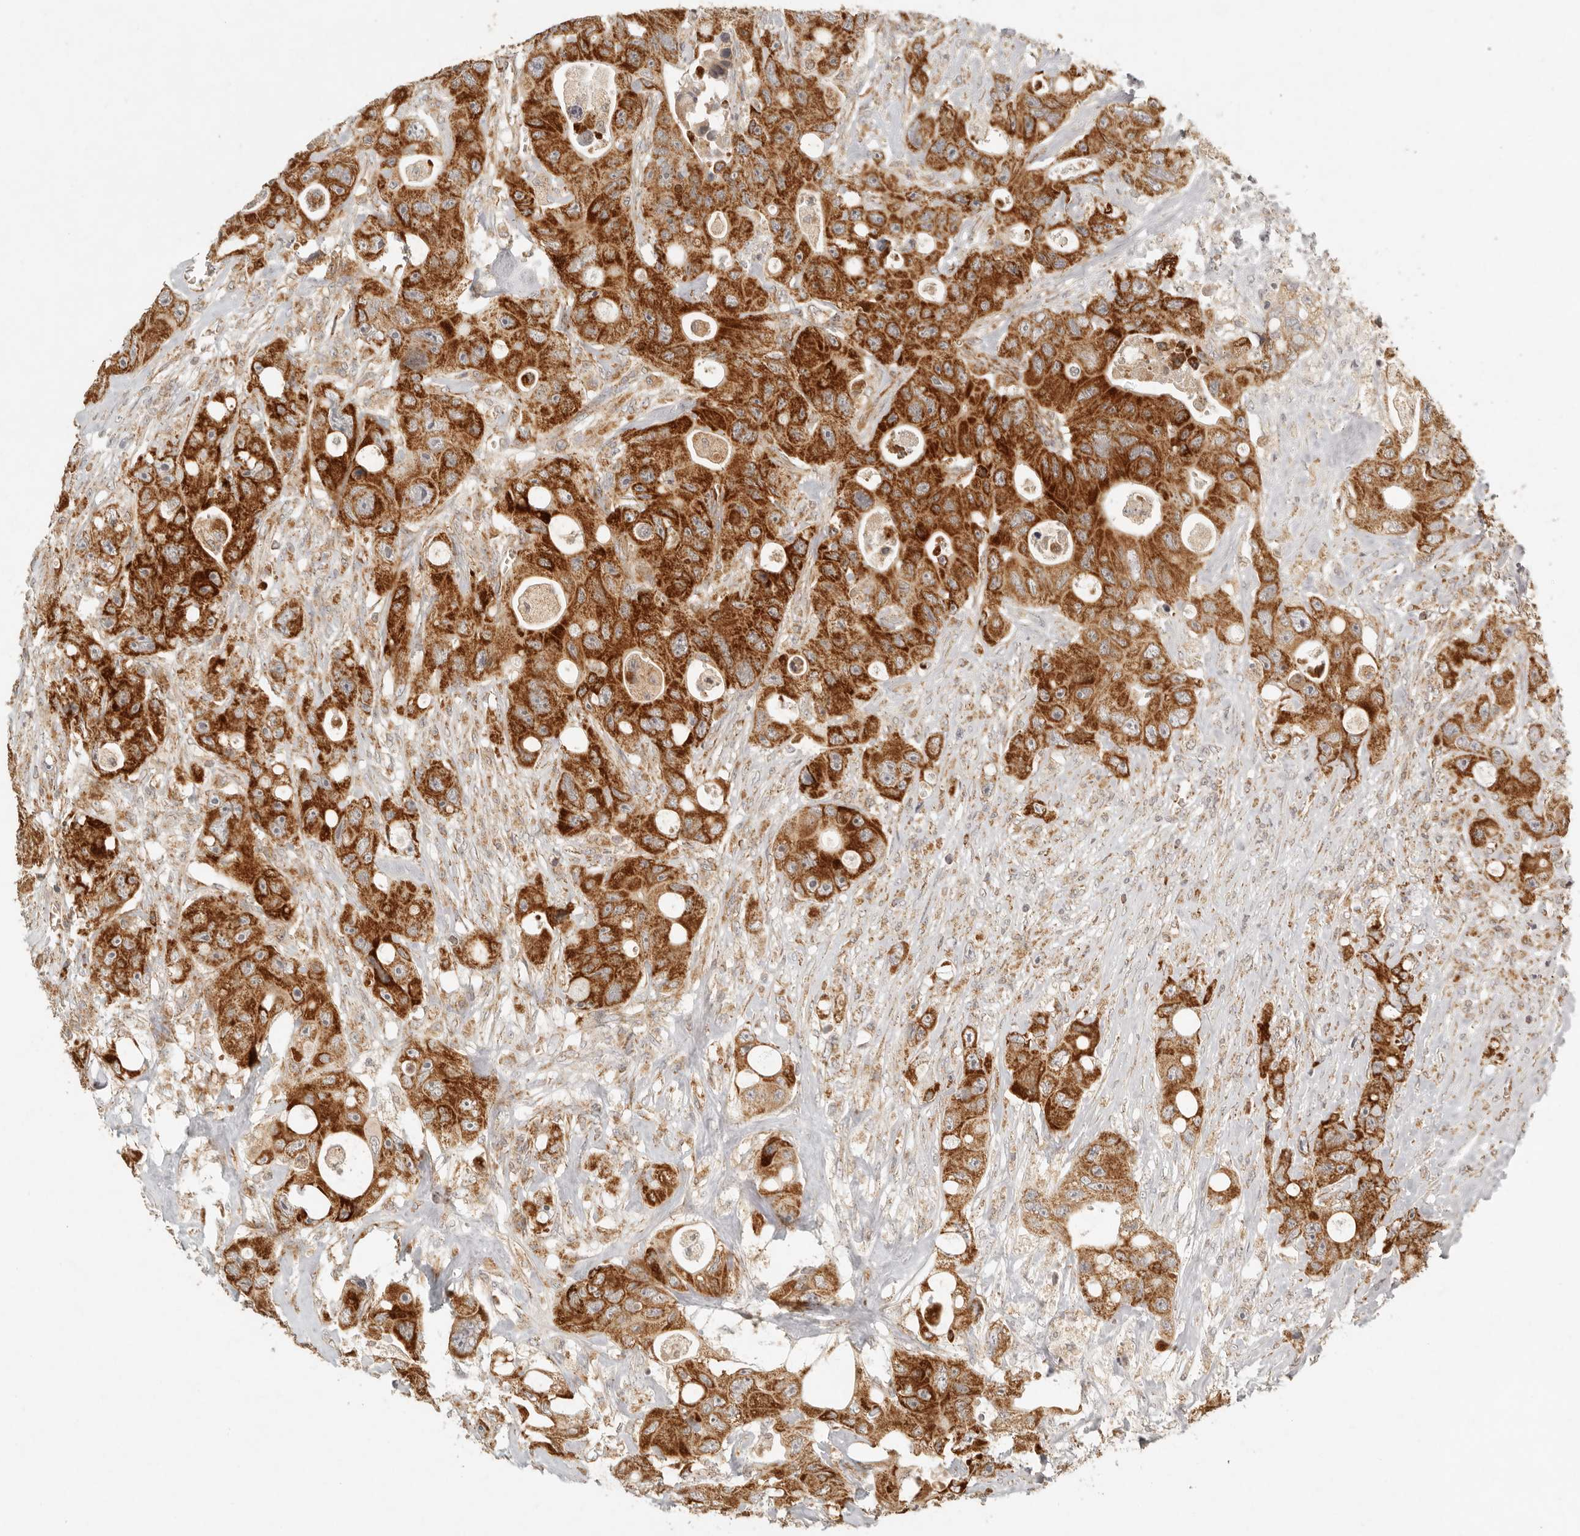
{"staining": {"intensity": "strong", "quantity": ">75%", "location": "cytoplasmic/membranous"}, "tissue": "colorectal cancer", "cell_type": "Tumor cells", "image_type": "cancer", "snomed": [{"axis": "morphology", "description": "Adenocarcinoma, NOS"}, {"axis": "topography", "description": "Colon"}], "caption": "Immunohistochemistry micrograph of neoplastic tissue: human colorectal cancer stained using immunohistochemistry reveals high levels of strong protein expression localized specifically in the cytoplasmic/membranous of tumor cells, appearing as a cytoplasmic/membranous brown color.", "gene": "MRPL55", "patient": {"sex": "female", "age": 46}}